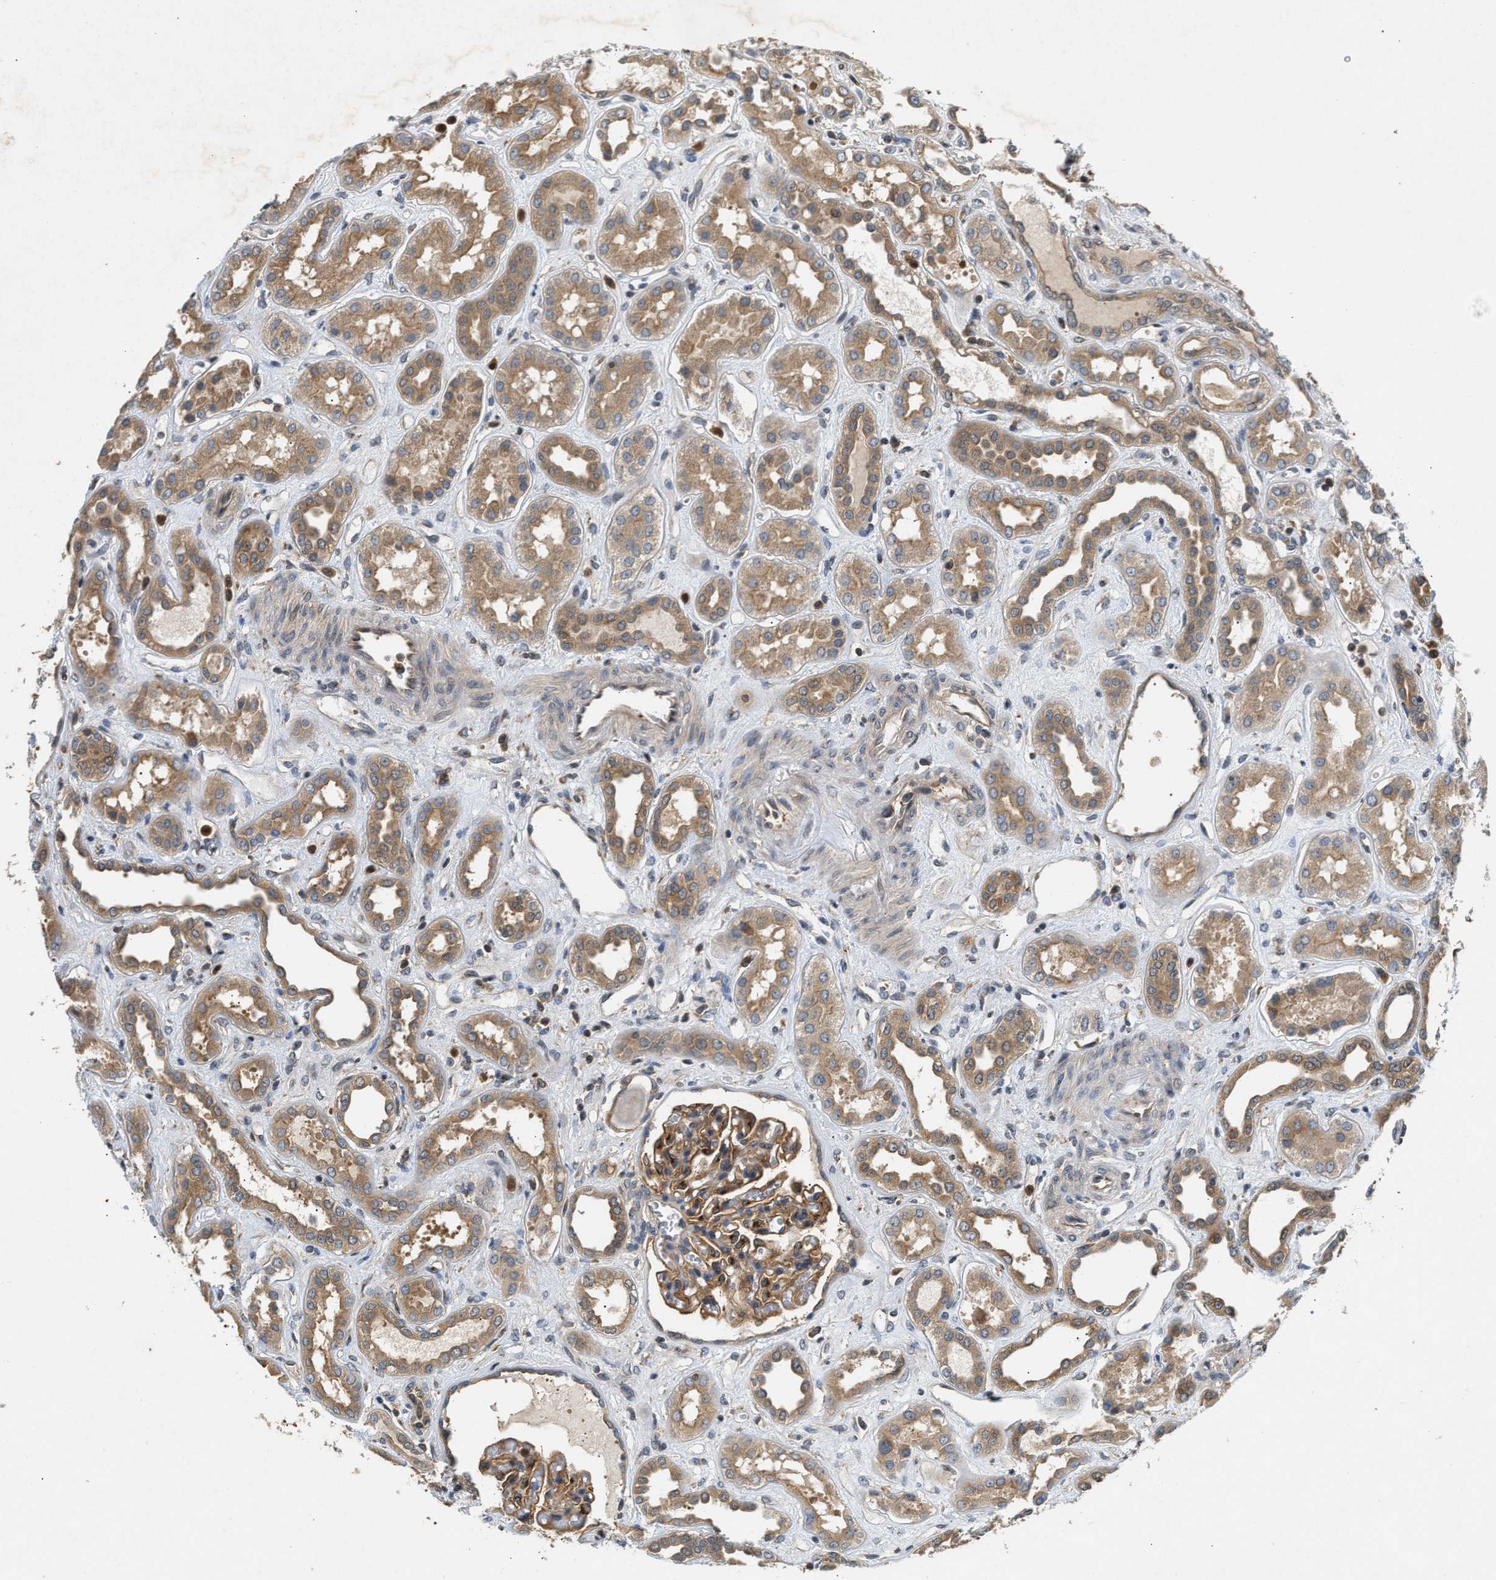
{"staining": {"intensity": "strong", "quantity": ">75%", "location": "cytoplasmic/membranous"}, "tissue": "kidney", "cell_type": "Cells in glomeruli", "image_type": "normal", "snomed": [{"axis": "morphology", "description": "Normal tissue, NOS"}, {"axis": "topography", "description": "Kidney"}], "caption": "Brown immunohistochemical staining in unremarkable kidney shows strong cytoplasmic/membranous expression in approximately >75% of cells in glomeruli.", "gene": "CHUK", "patient": {"sex": "male", "age": 59}}